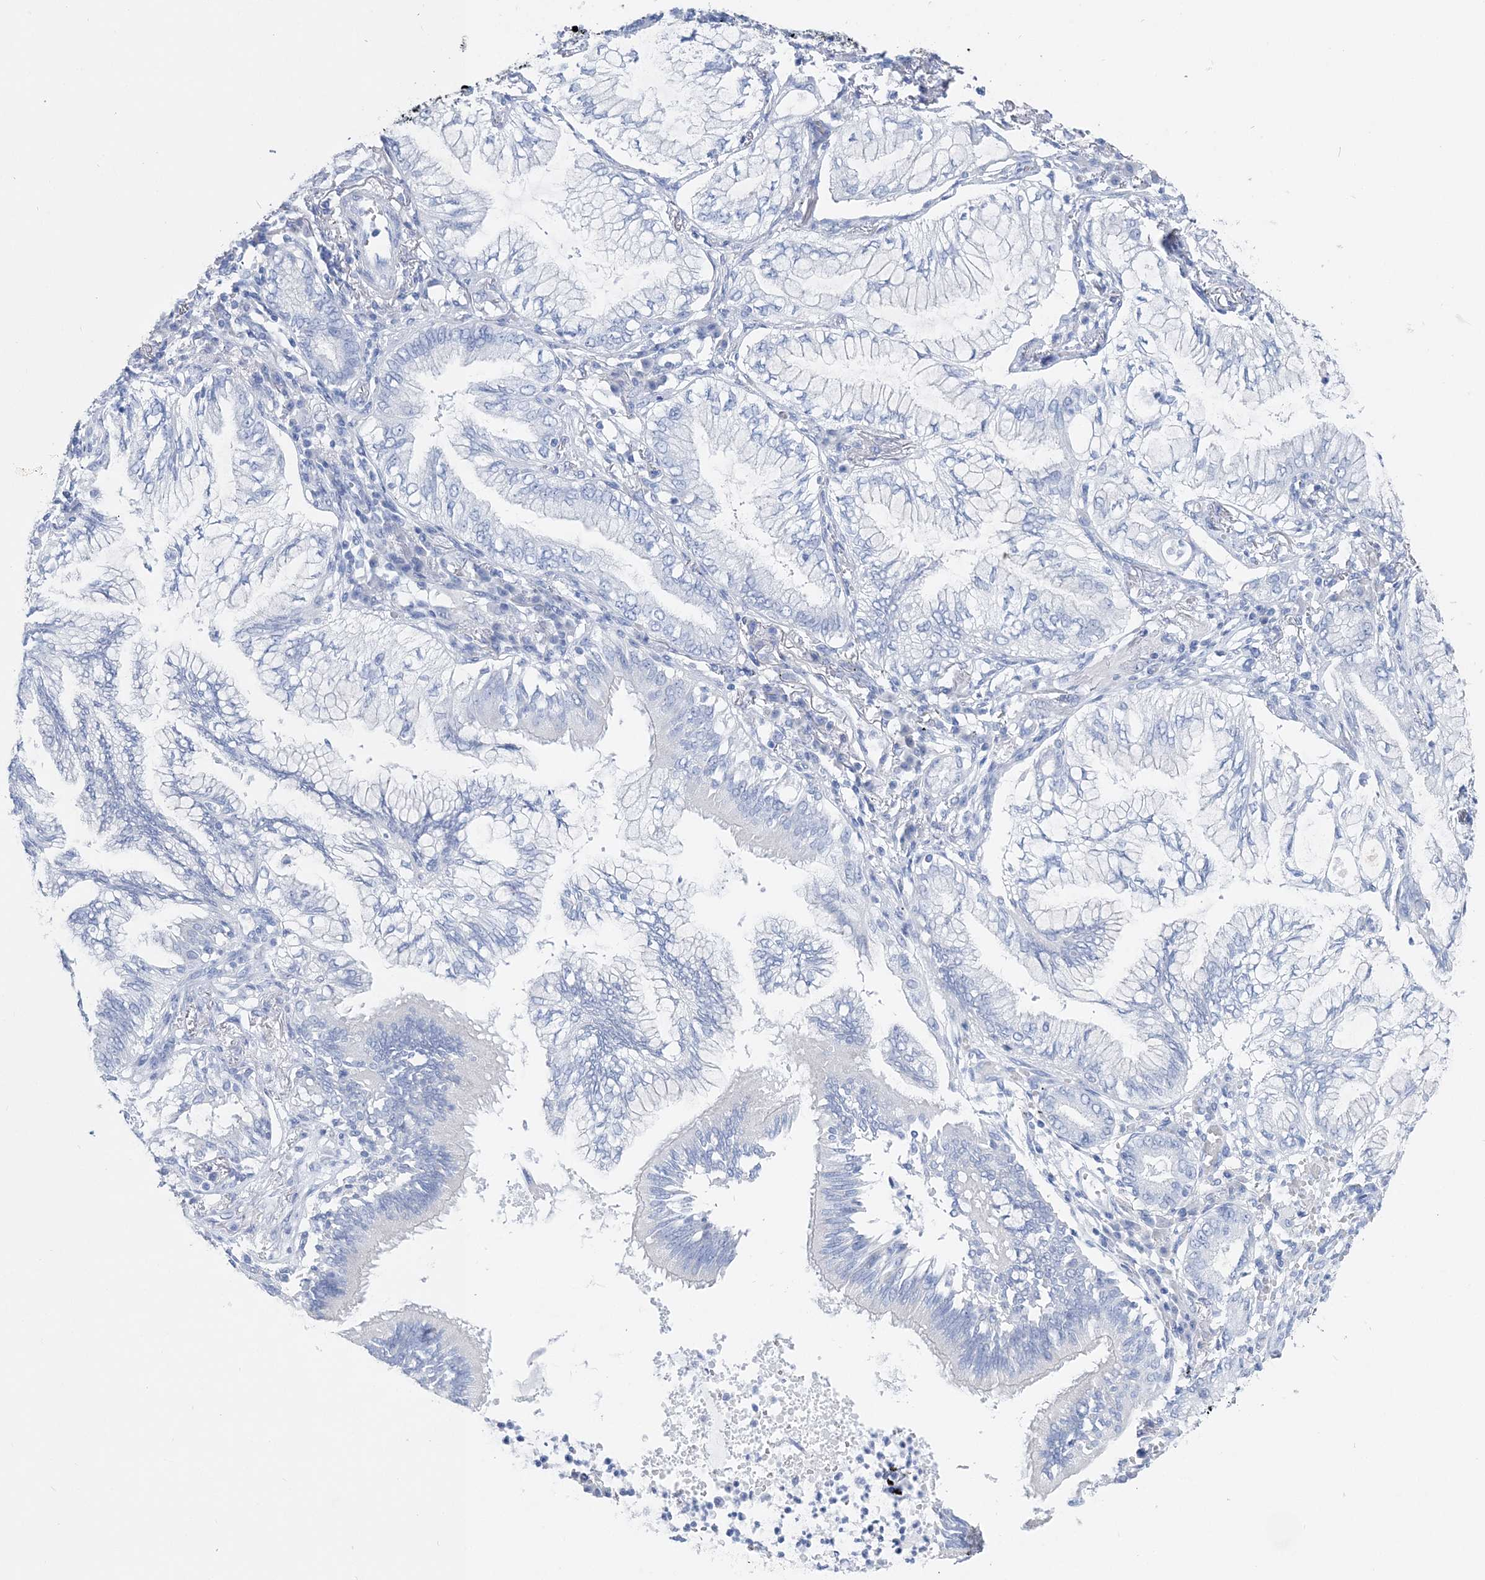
{"staining": {"intensity": "negative", "quantity": "none", "location": "none"}, "tissue": "lung cancer", "cell_type": "Tumor cells", "image_type": "cancer", "snomed": [{"axis": "morphology", "description": "Adenocarcinoma, NOS"}, {"axis": "topography", "description": "Lung"}], "caption": "Immunohistochemistry (IHC) micrograph of lung adenocarcinoma stained for a protein (brown), which demonstrates no expression in tumor cells.", "gene": "TSPYL6", "patient": {"sex": "female", "age": 70}}